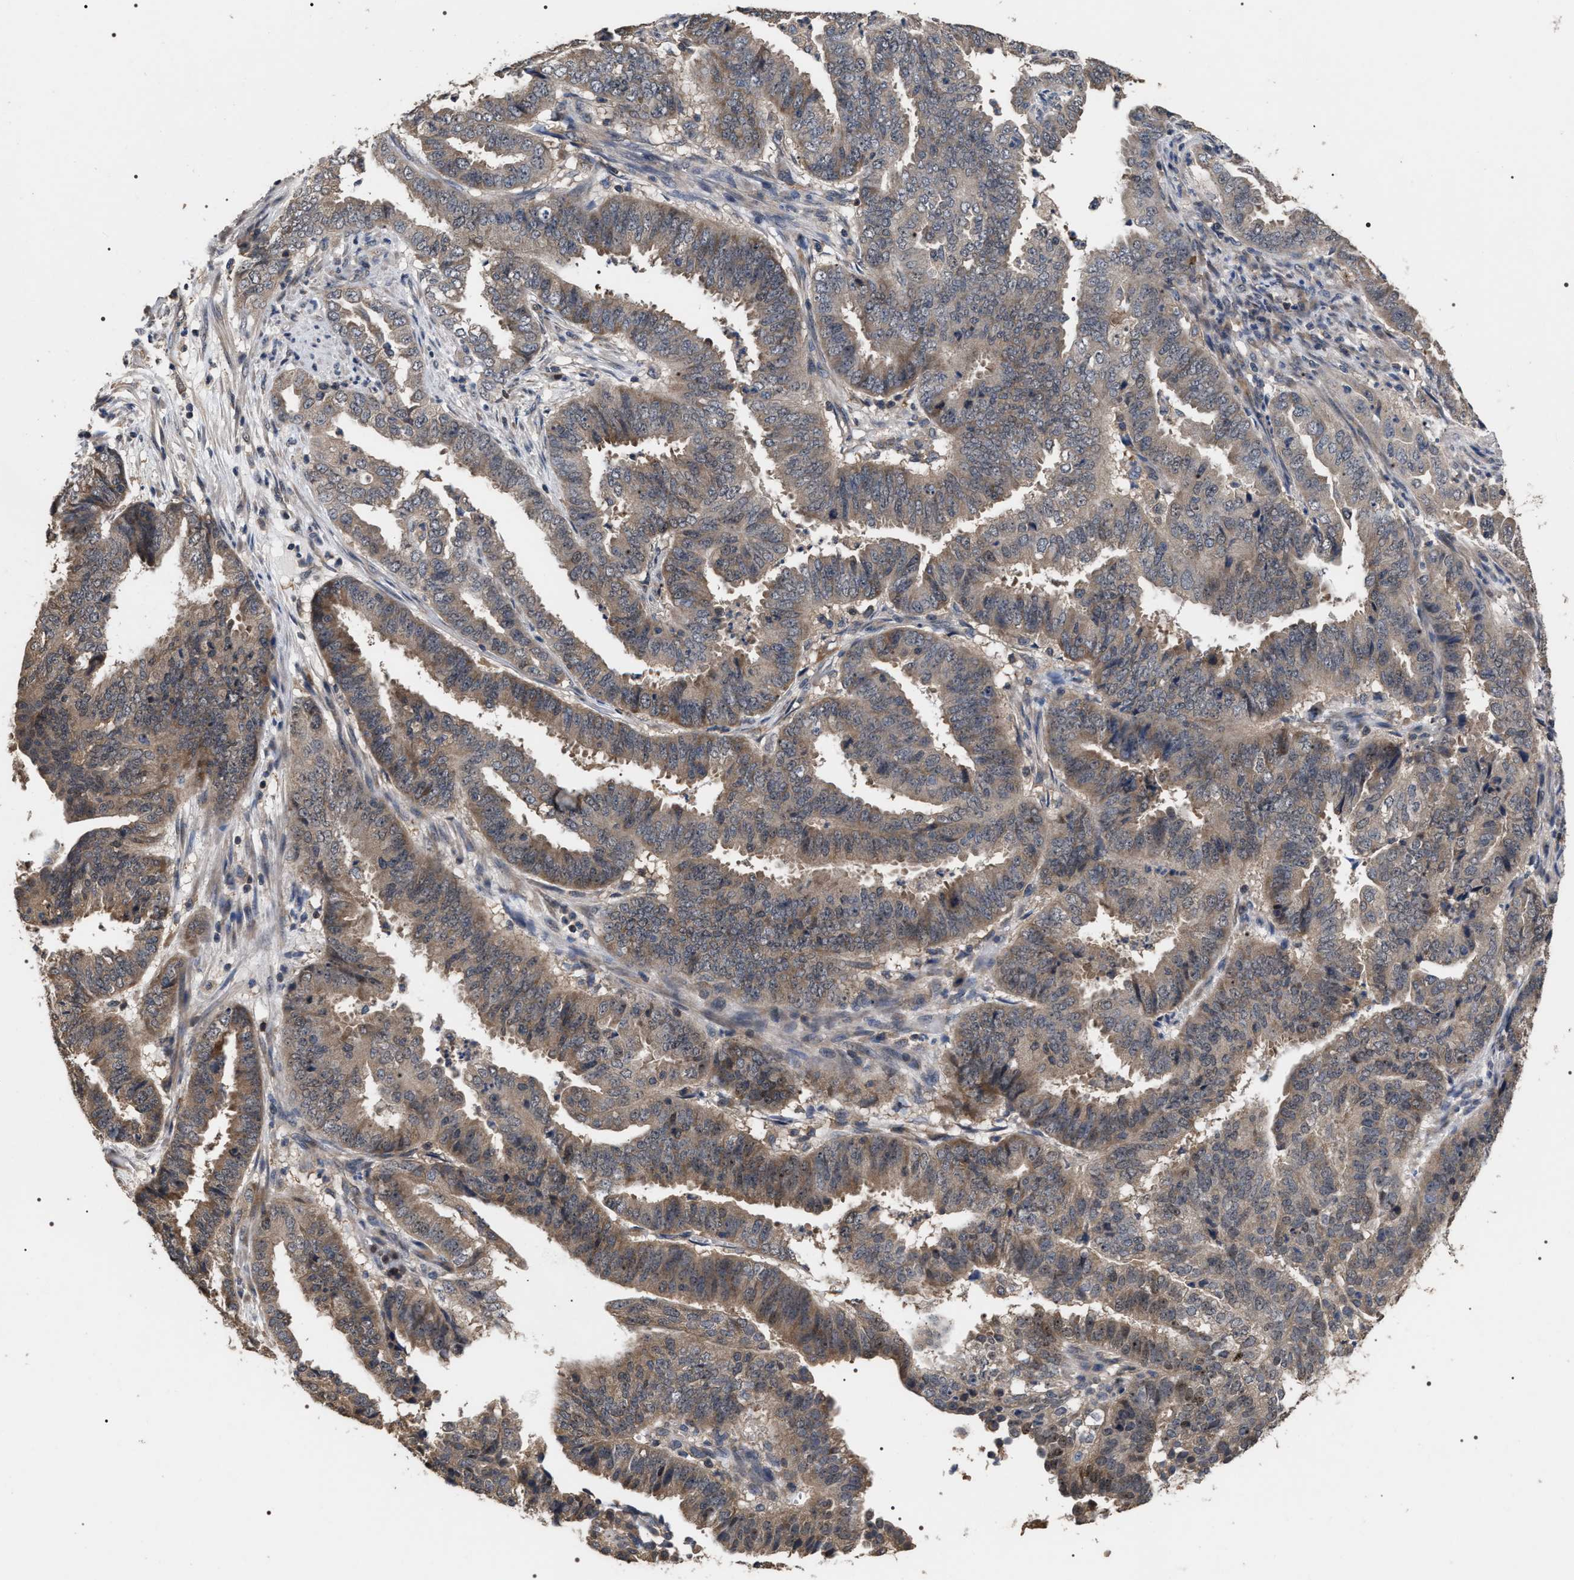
{"staining": {"intensity": "moderate", "quantity": ">75%", "location": "cytoplasmic/membranous,nuclear"}, "tissue": "endometrial cancer", "cell_type": "Tumor cells", "image_type": "cancer", "snomed": [{"axis": "morphology", "description": "Adenocarcinoma, NOS"}, {"axis": "topography", "description": "Endometrium"}], "caption": "Moderate cytoplasmic/membranous and nuclear positivity for a protein is seen in about >75% of tumor cells of endometrial adenocarcinoma using IHC.", "gene": "UPF3A", "patient": {"sex": "female", "age": 51}}